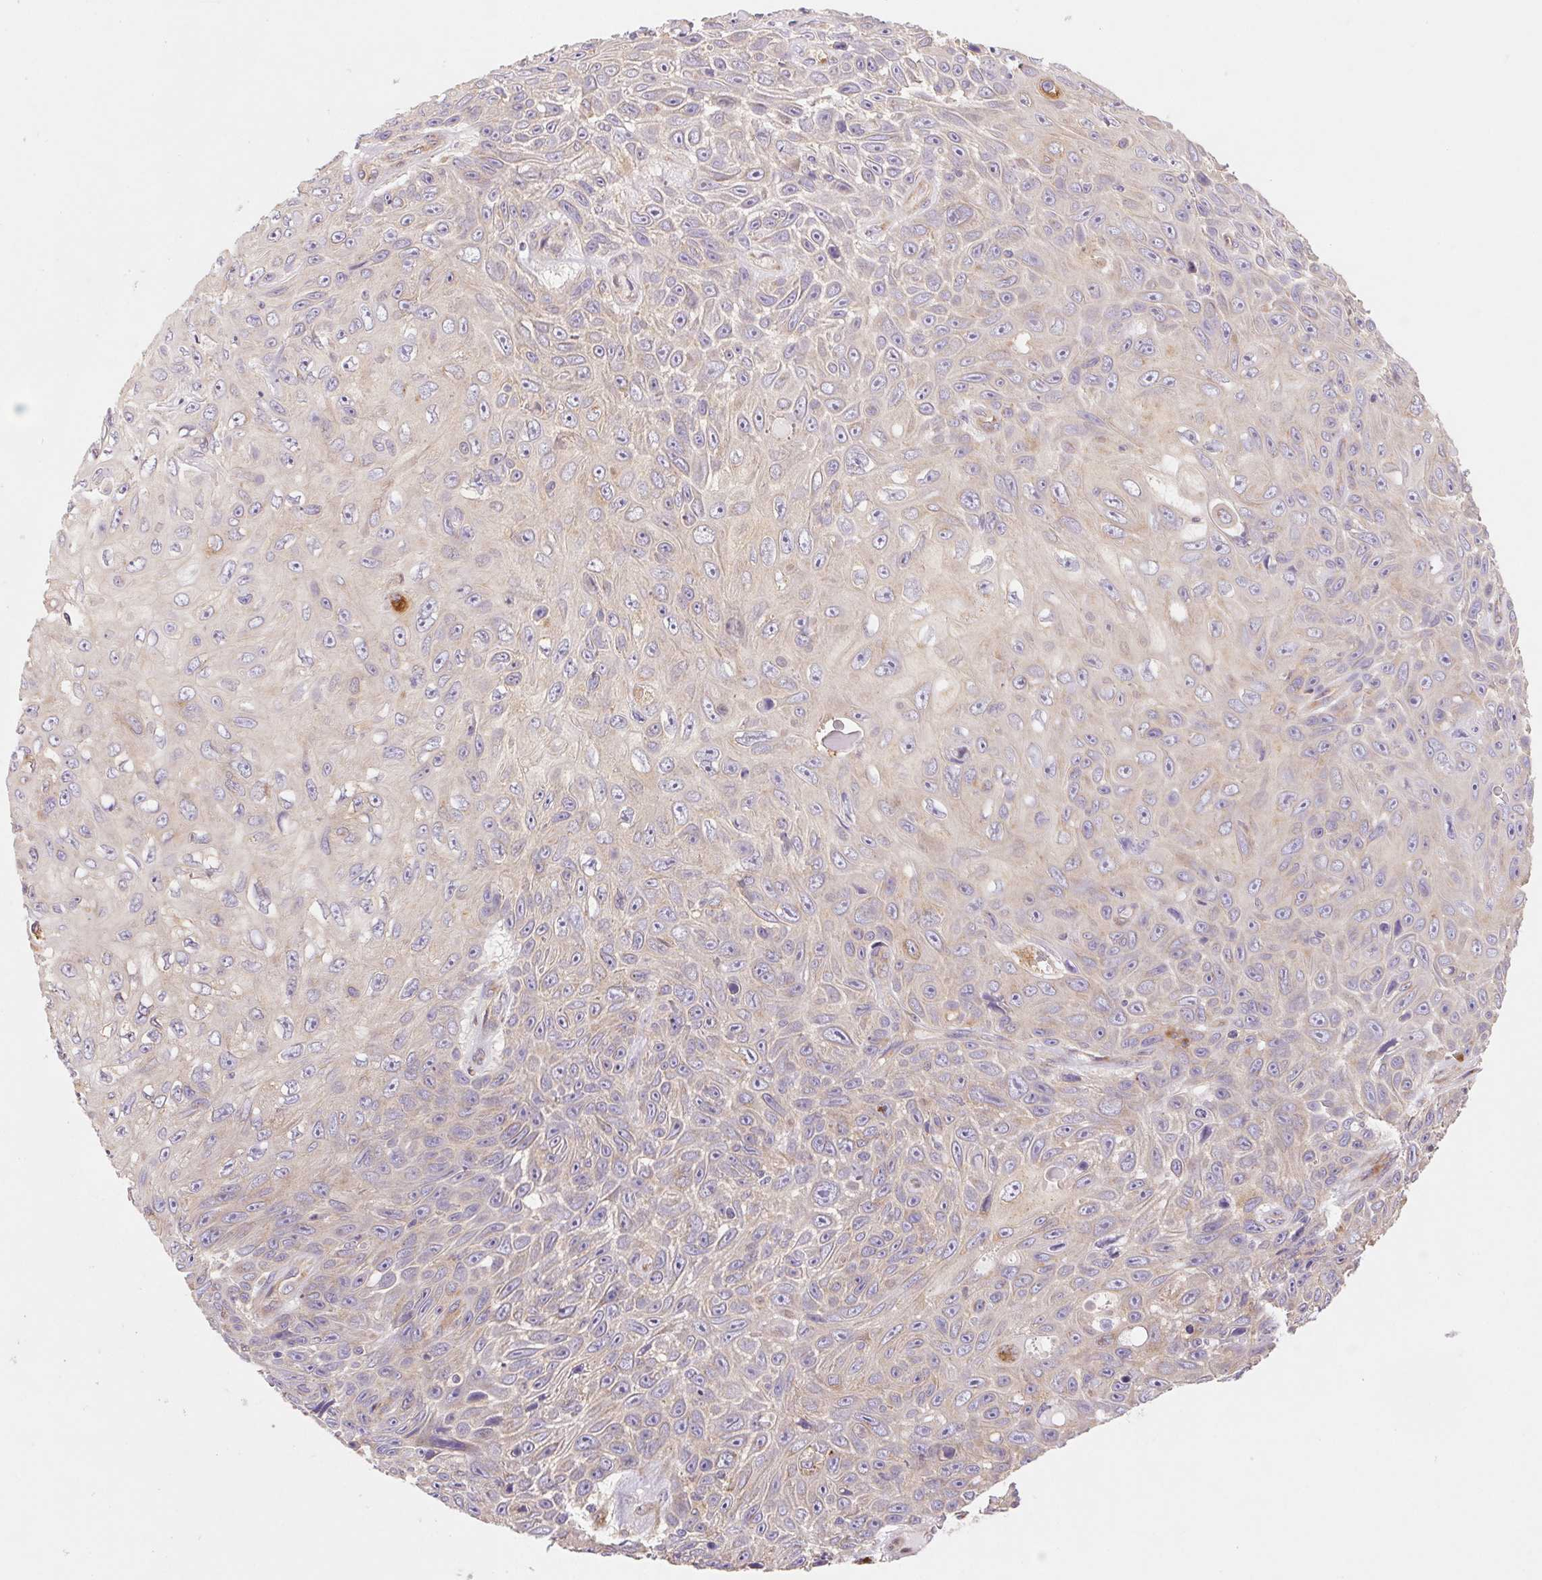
{"staining": {"intensity": "weak", "quantity": "<25%", "location": "cytoplasmic/membranous"}, "tissue": "skin cancer", "cell_type": "Tumor cells", "image_type": "cancer", "snomed": [{"axis": "morphology", "description": "Squamous cell carcinoma, NOS"}, {"axis": "topography", "description": "Skin"}], "caption": "Tumor cells are negative for protein expression in human squamous cell carcinoma (skin). (Stains: DAB (3,3'-diaminobenzidine) immunohistochemistry (IHC) with hematoxylin counter stain, Microscopy: brightfield microscopy at high magnification).", "gene": "RAB1A", "patient": {"sex": "male", "age": 82}}